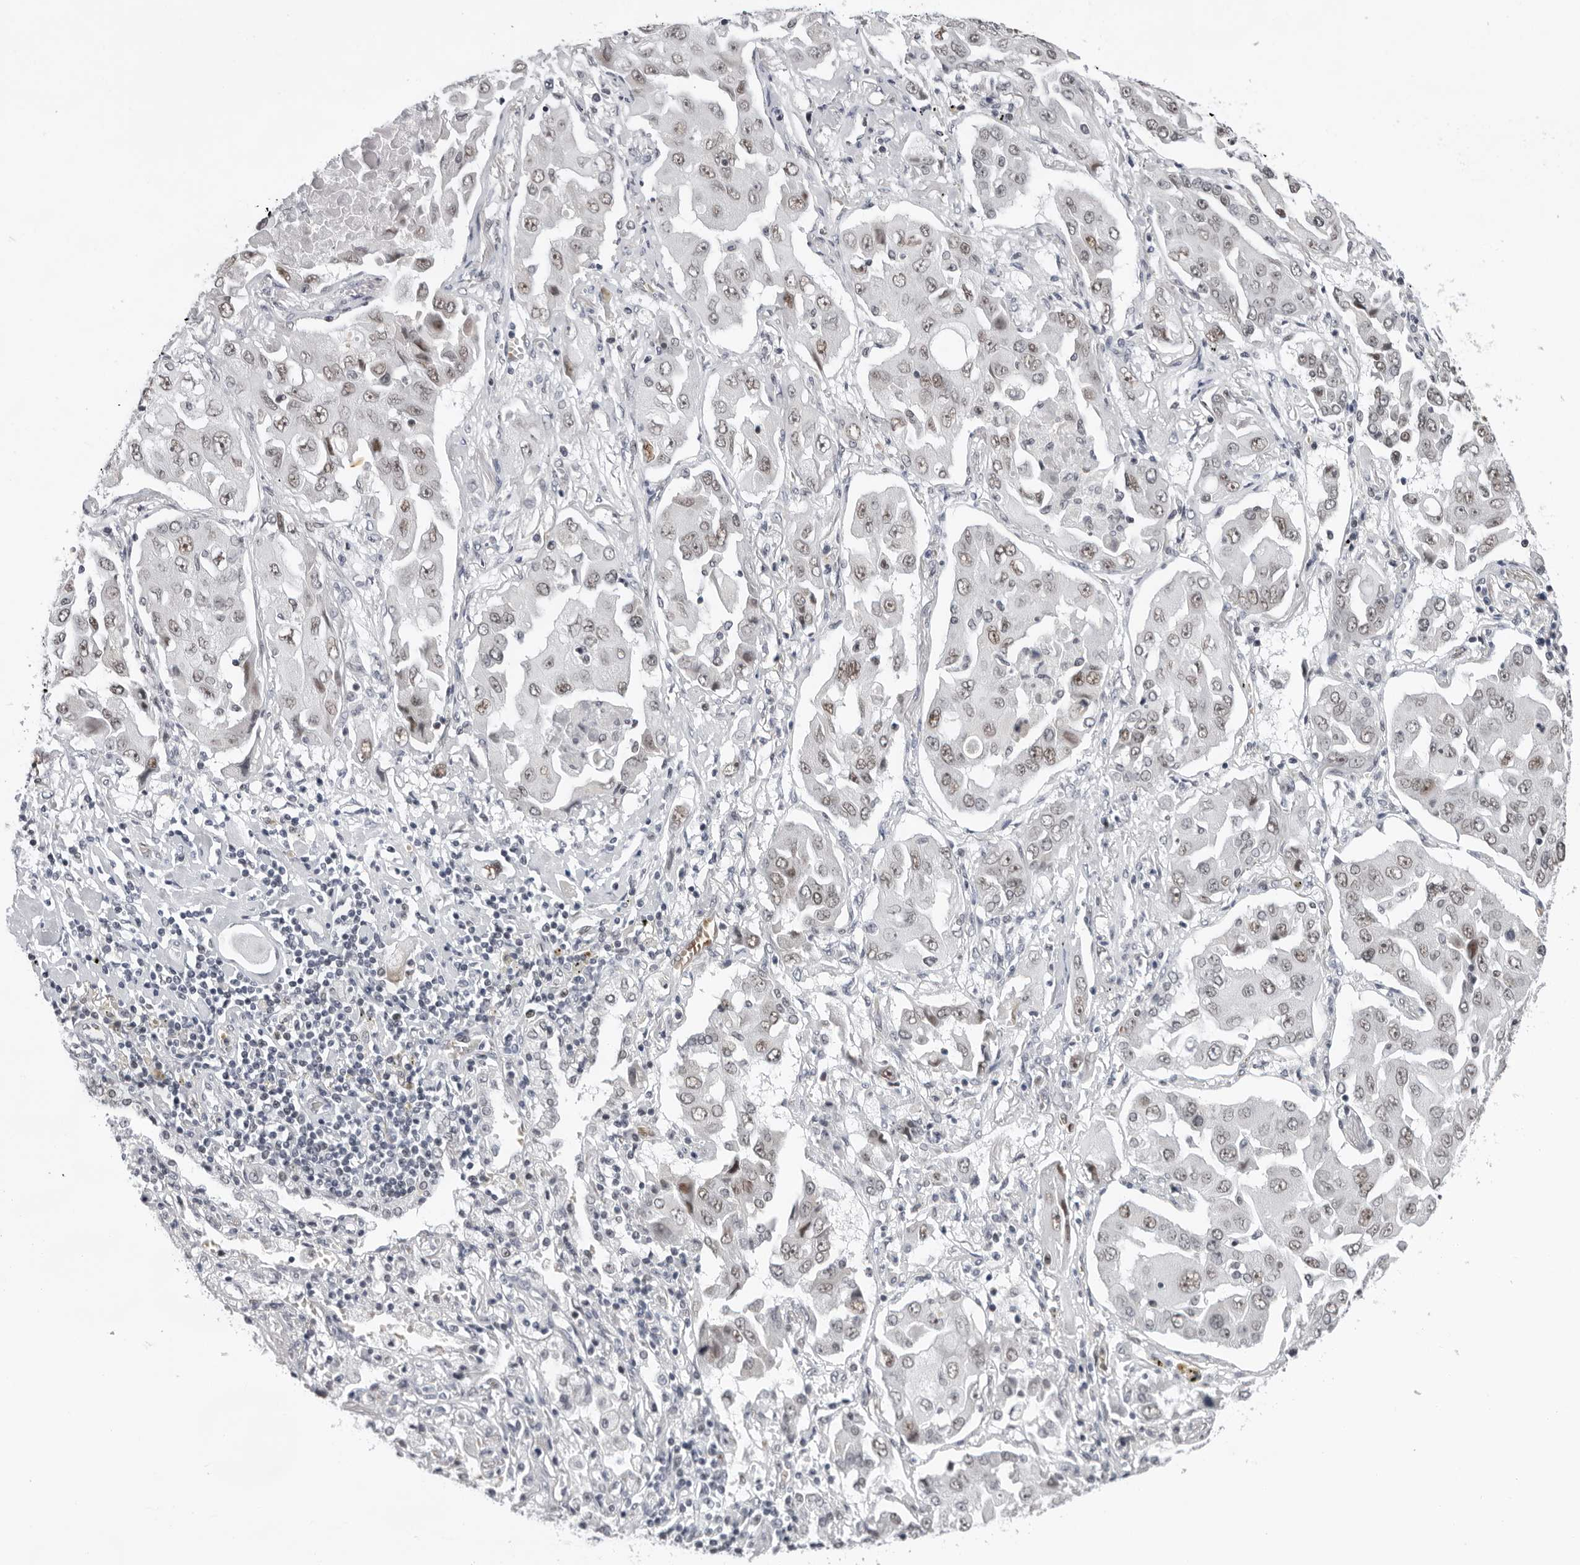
{"staining": {"intensity": "weak", "quantity": ">75%", "location": "nuclear"}, "tissue": "lung cancer", "cell_type": "Tumor cells", "image_type": "cancer", "snomed": [{"axis": "morphology", "description": "Adenocarcinoma, NOS"}, {"axis": "topography", "description": "Lung"}], "caption": "A low amount of weak nuclear staining is identified in about >75% of tumor cells in lung adenocarcinoma tissue.", "gene": "USP1", "patient": {"sex": "female", "age": 65}}